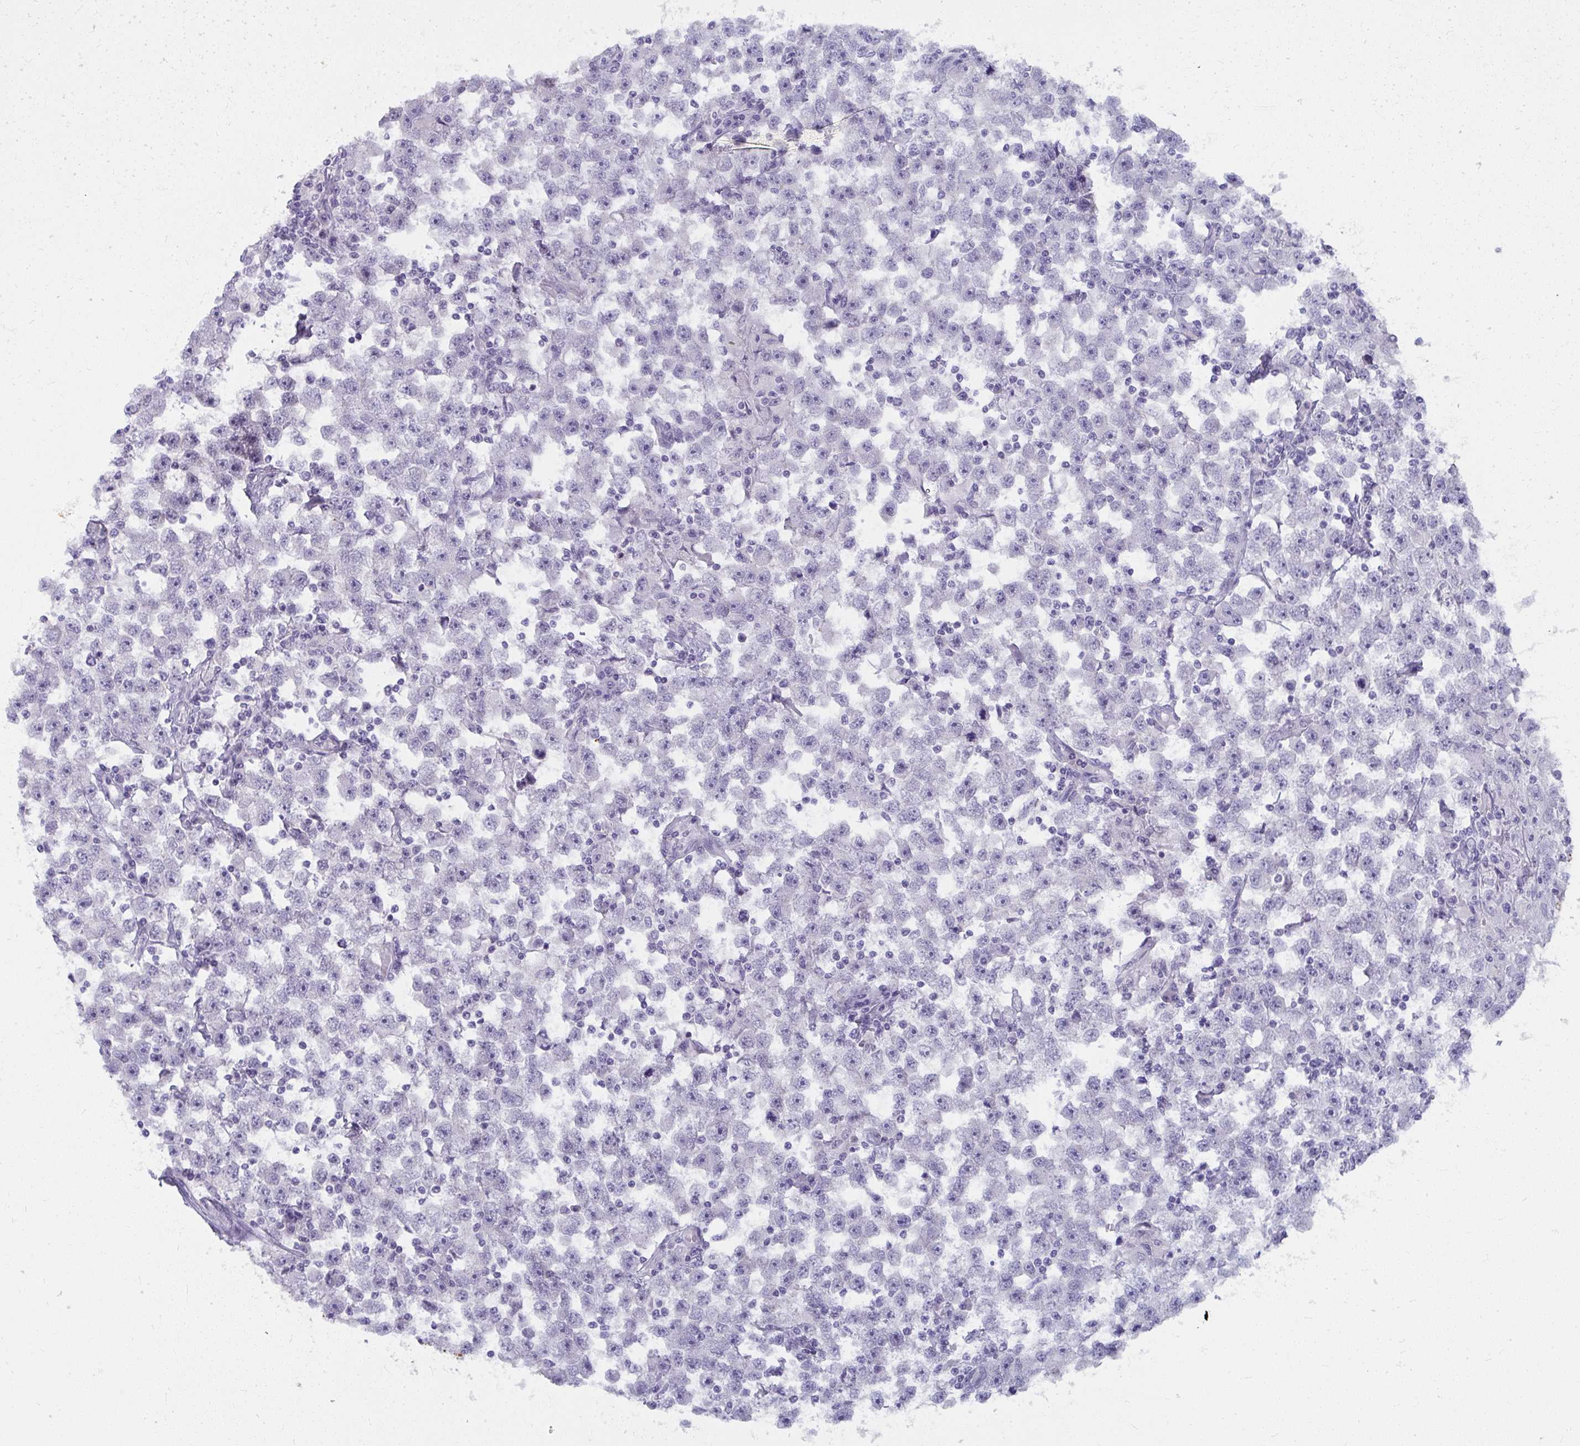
{"staining": {"intensity": "negative", "quantity": "none", "location": "none"}, "tissue": "testis cancer", "cell_type": "Tumor cells", "image_type": "cancer", "snomed": [{"axis": "morphology", "description": "Seminoma, NOS"}, {"axis": "topography", "description": "Testis"}], "caption": "High magnification brightfield microscopy of testis seminoma stained with DAB (brown) and counterstained with hematoxylin (blue): tumor cells show no significant staining.", "gene": "UGT3A2", "patient": {"sex": "male", "age": 33}}